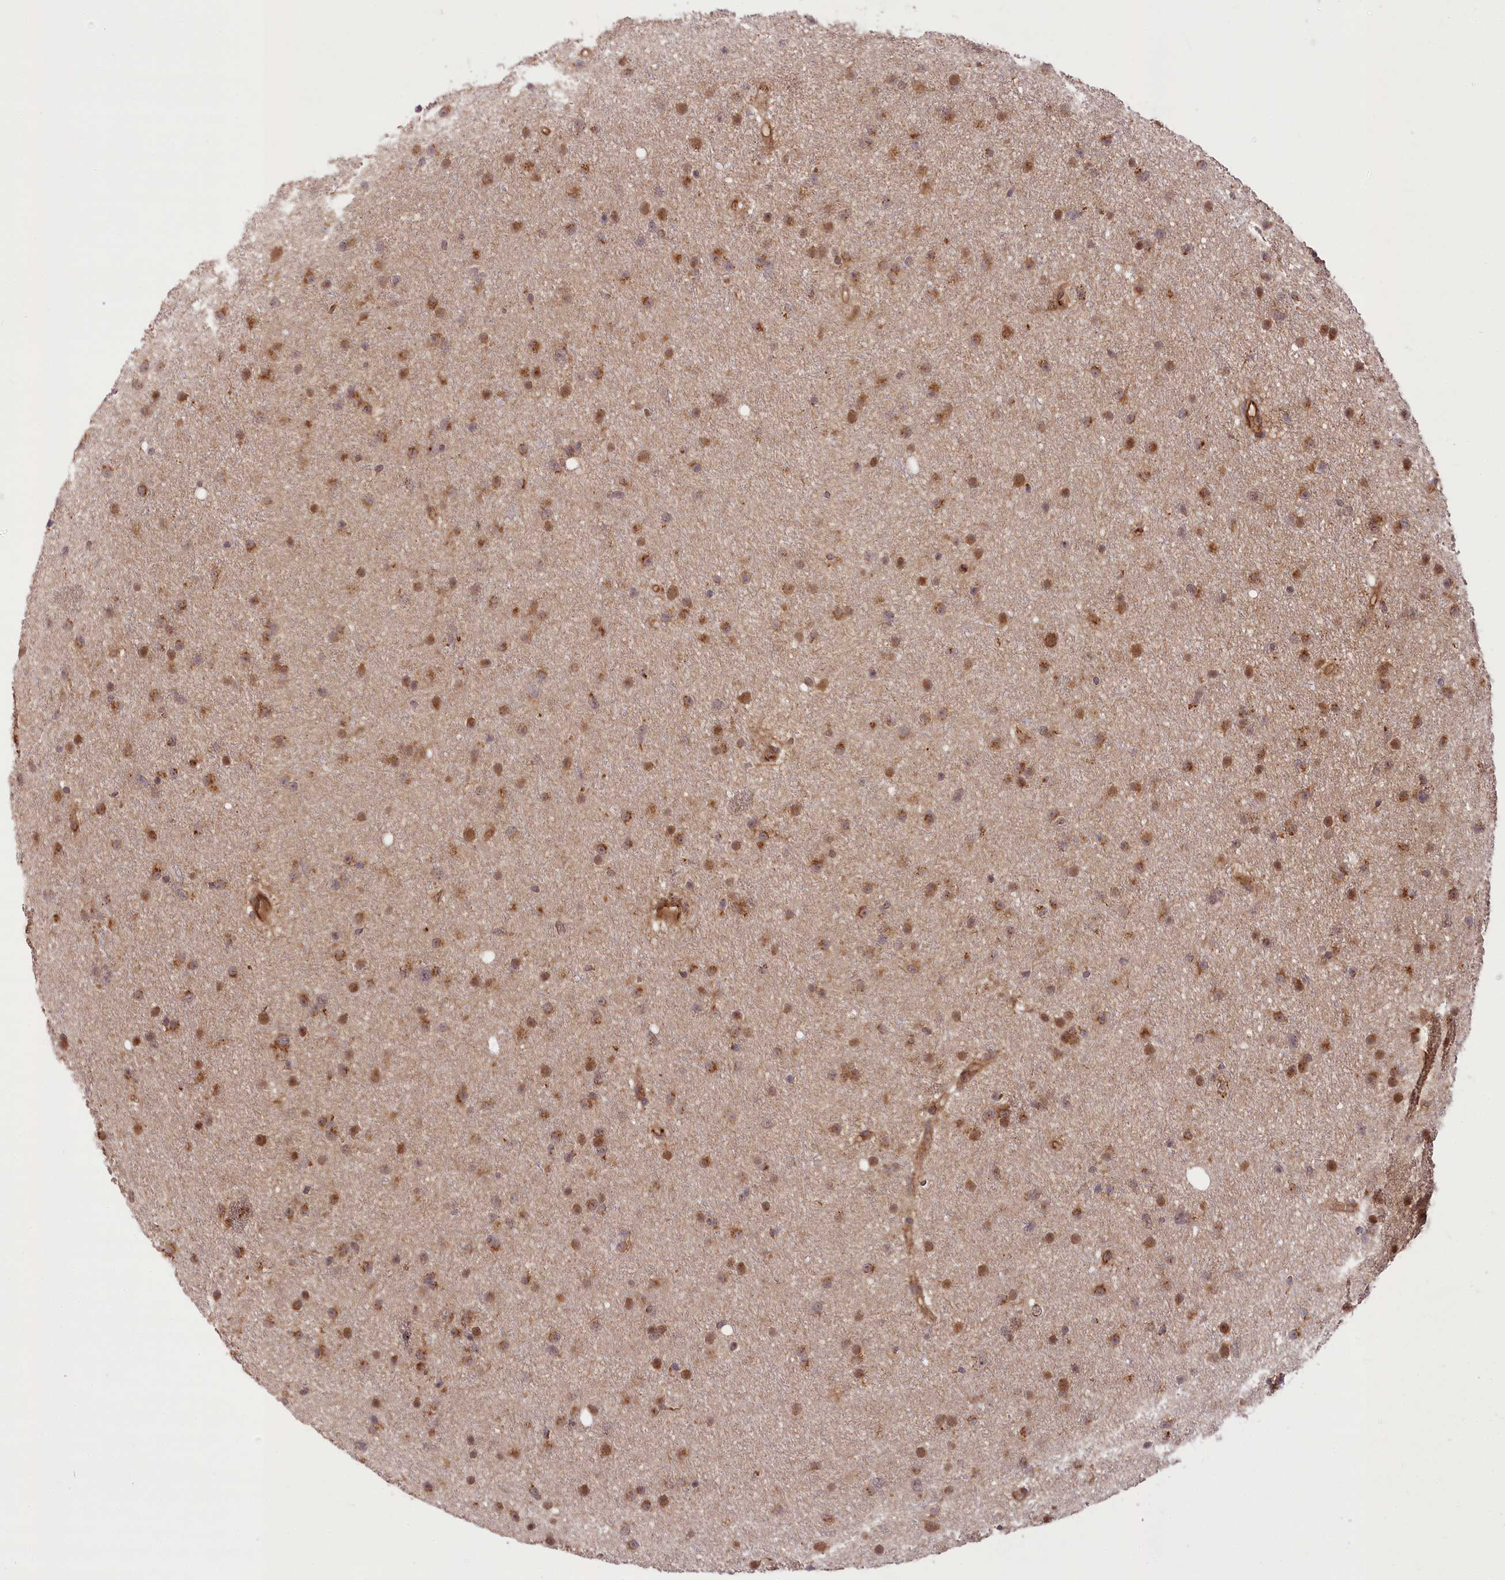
{"staining": {"intensity": "moderate", "quantity": ">75%", "location": "cytoplasmic/membranous,nuclear"}, "tissue": "glioma", "cell_type": "Tumor cells", "image_type": "cancer", "snomed": [{"axis": "morphology", "description": "Glioma, malignant, Low grade"}, {"axis": "topography", "description": "Cerebral cortex"}], "caption": "Tumor cells reveal medium levels of moderate cytoplasmic/membranous and nuclear positivity in approximately >75% of cells in human low-grade glioma (malignant).", "gene": "CARD19", "patient": {"sex": "female", "age": 39}}